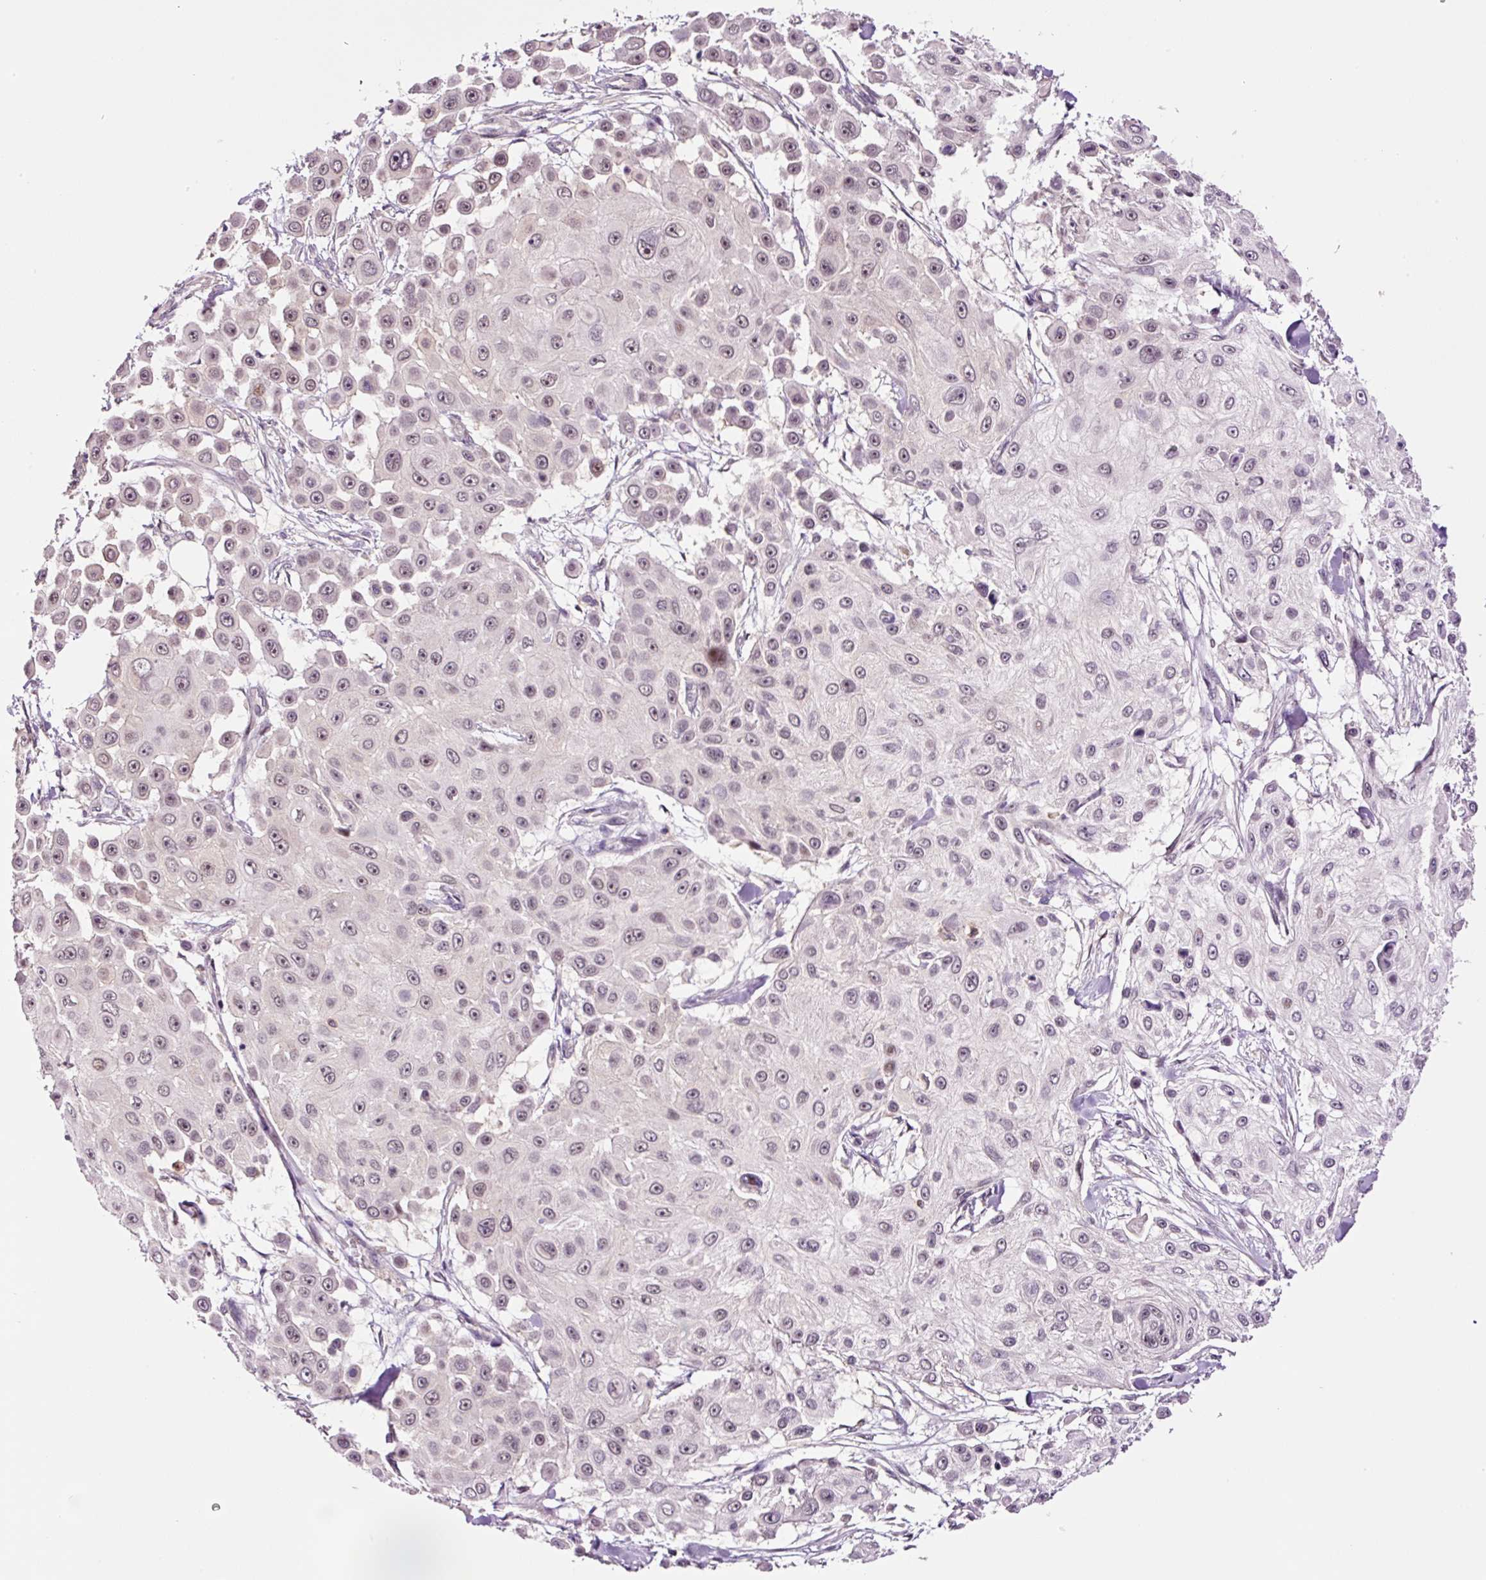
{"staining": {"intensity": "weak", "quantity": "<25%", "location": "nuclear"}, "tissue": "skin cancer", "cell_type": "Tumor cells", "image_type": "cancer", "snomed": [{"axis": "morphology", "description": "Squamous cell carcinoma, NOS"}, {"axis": "topography", "description": "Skin"}], "caption": "This is an immunohistochemistry (IHC) photomicrograph of human skin squamous cell carcinoma. There is no positivity in tumor cells.", "gene": "DPPA4", "patient": {"sex": "male", "age": 67}}